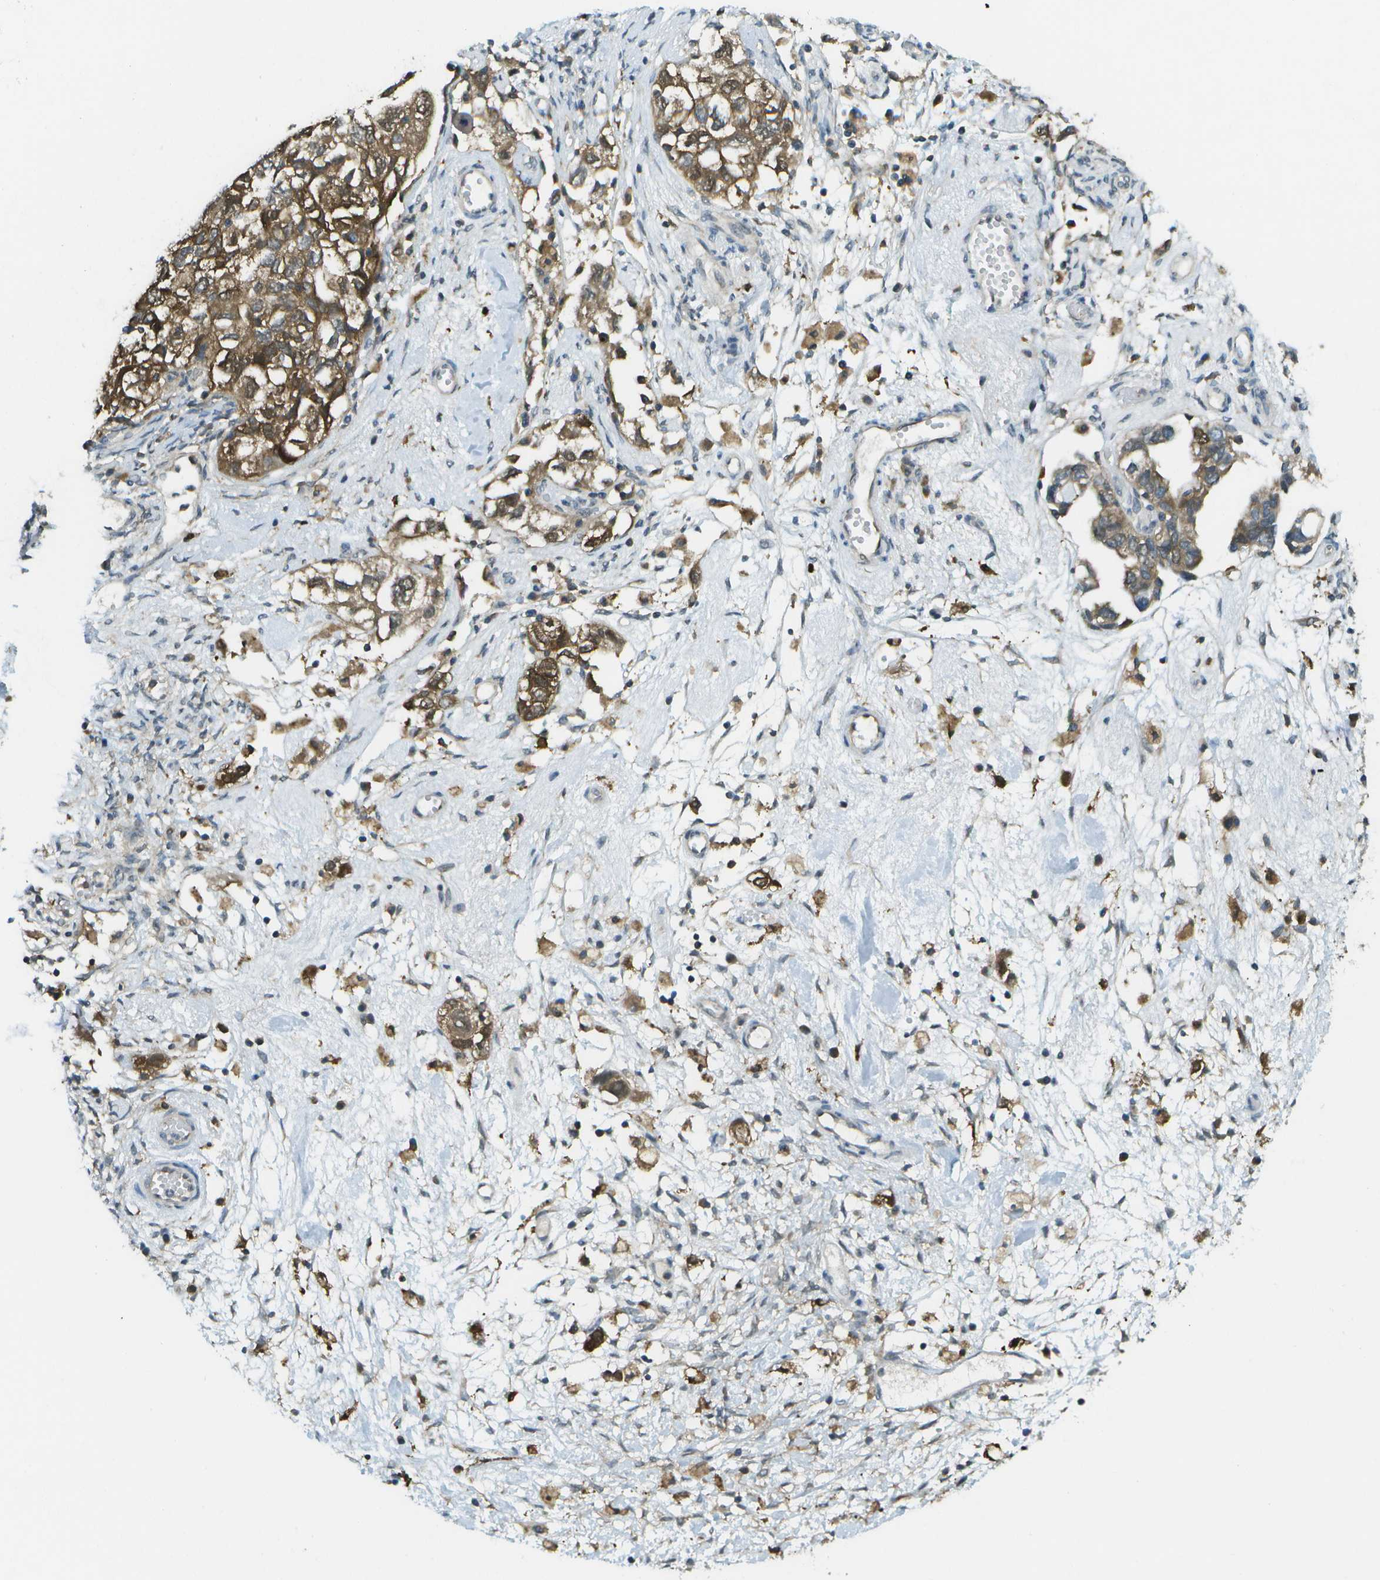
{"staining": {"intensity": "moderate", "quantity": ">75%", "location": "cytoplasmic/membranous"}, "tissue": "ovarian cancer", "cell_type": "Tumor cells", "image_type": "cancer", "snomed": [{"axis": "morphology", "description": "Carcinoma, NOS"}, {"axis": "morphology", "description": "Cystadenocarcinoma, serous, NOS"}, {"axis": "topography", "description": "Ovary"}], "caption": "Protein analysis of ovarian cancer (serous cystadenocarcinoma) tissue demonstrates moderate cytoplasmic/membranous staining in about >75% of tumor cells.", "gene": "CDH23", "patient": {"sex": "female", "age": 69}}